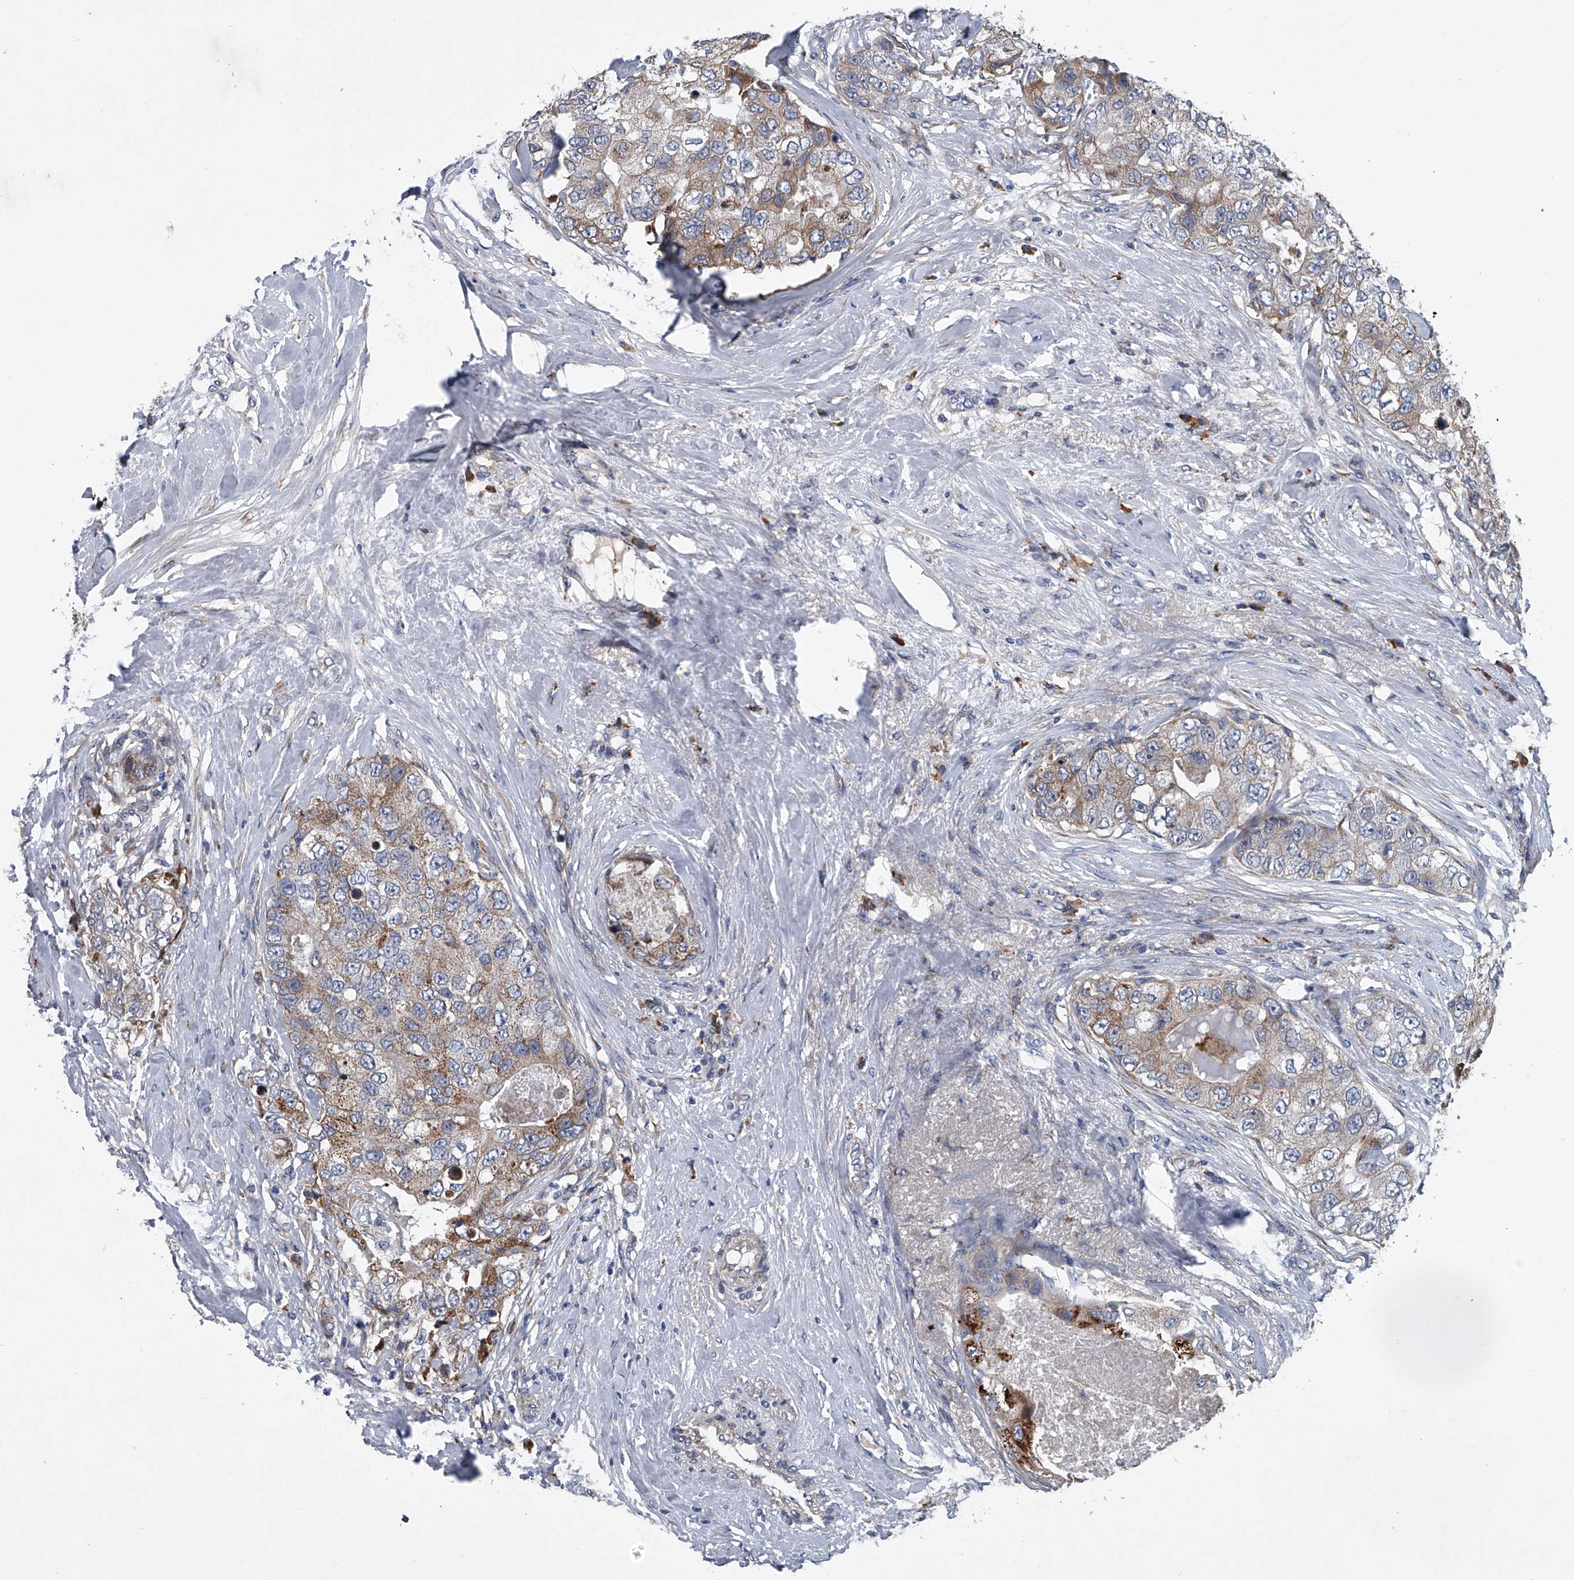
{"staining": {"intensity": "weak", "quantity": "25%-75%", "location": "cytoplasmic/membranous"}, "tissue": "breast cancer", "cell_type": "Tumor cells", "image_type": "cancer", "snomed": [{"axis": "morphology", "description": "Duct carcinoma"}, {"axis": "topography", "description": "Breast"}], "caption": "Immunohistochemistry histopathology image of human infiltrating ductal carcinoma (breast) stained for a protein (brown), which demonstrates low levels of weak cytoplasmic/membranous expression in approximately 25%-75% of tumor cells.", "gene": "ABCG1", "patient": {"sex": "female", "age": 62}}